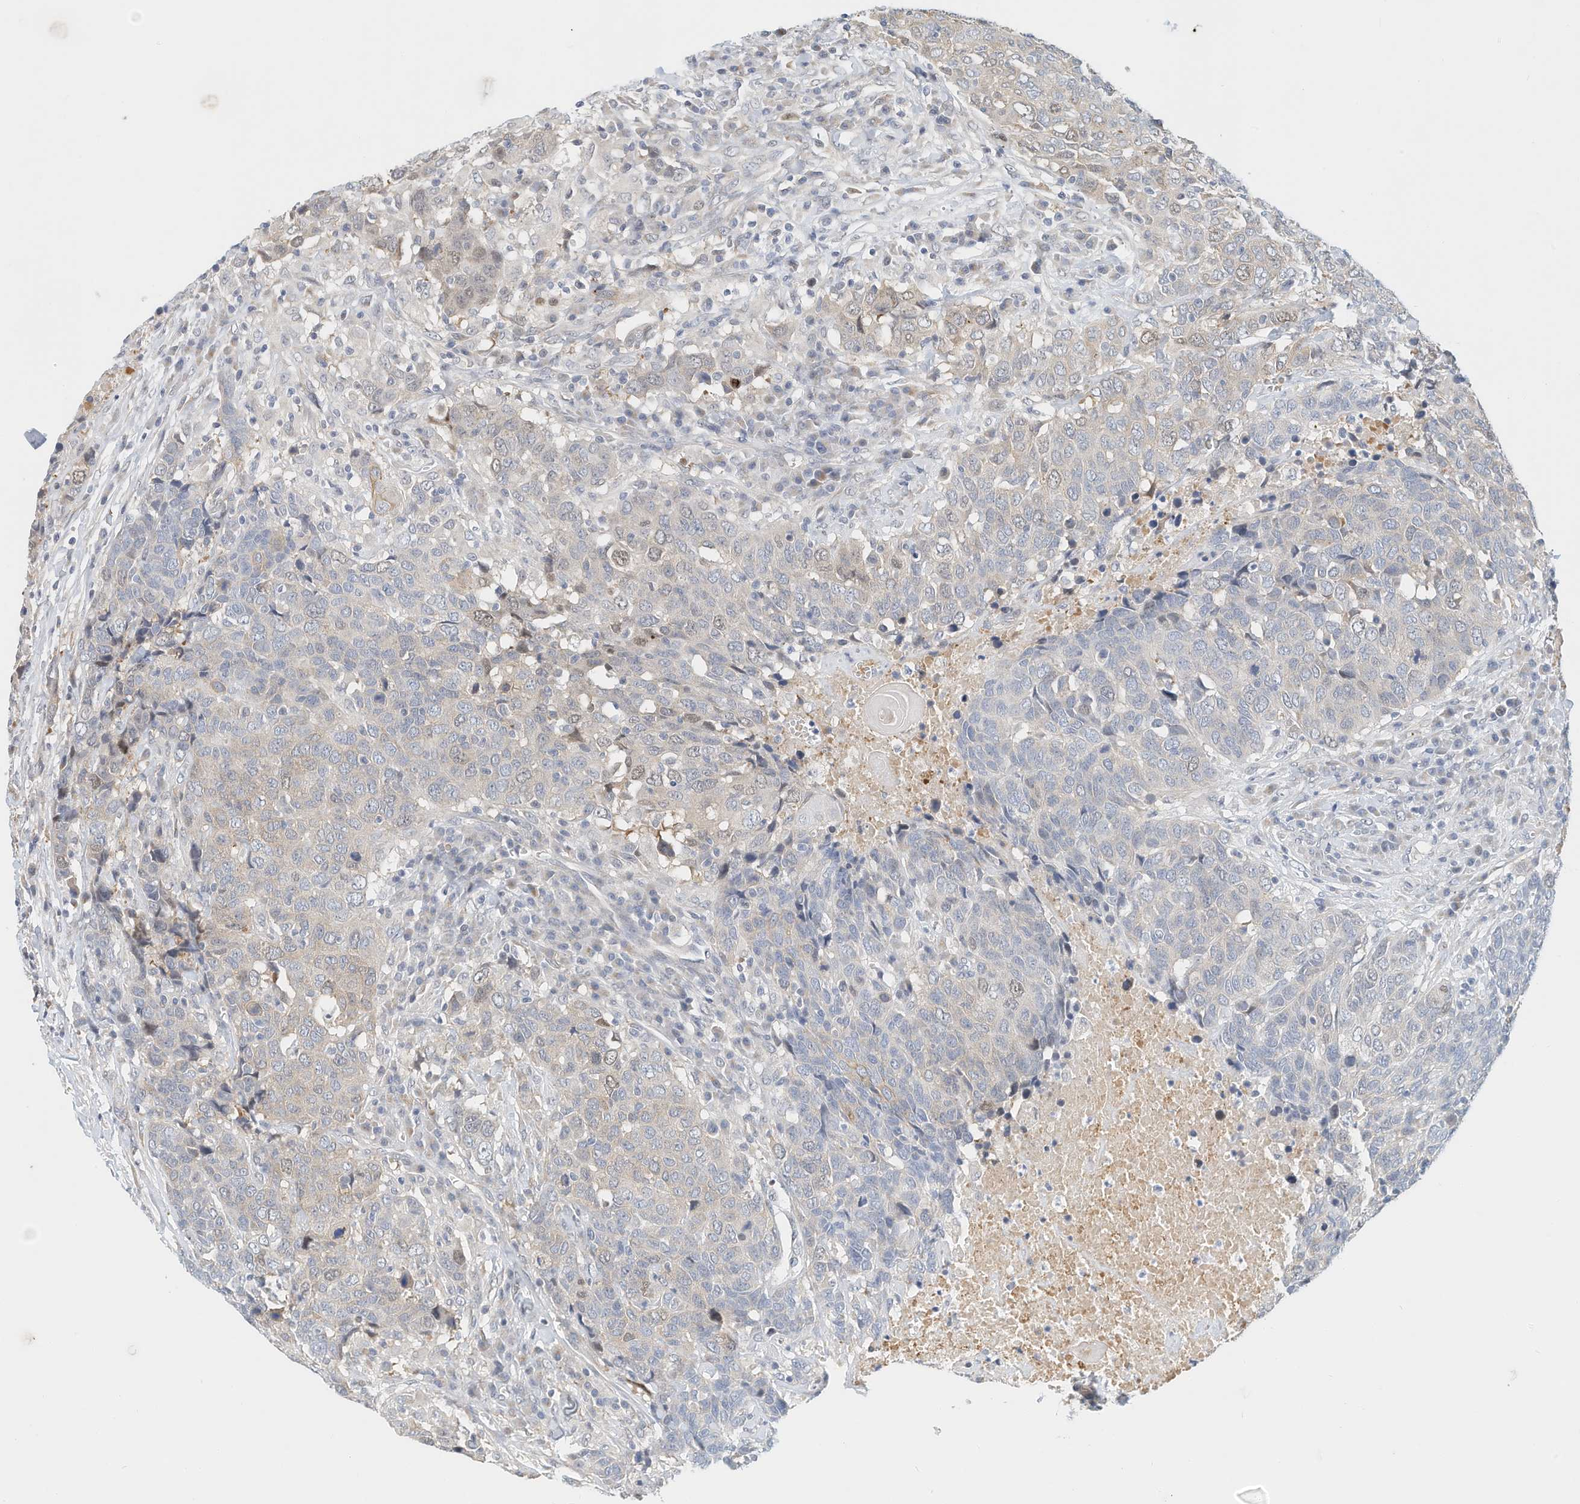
{"staining": {"intensity": "negative", "quantity": "none", "location": "none"}, "tissue": "head and neck cancer", "cell_type": "Tumor cells", "image_type": "cancer", "snomed": [{"axis": "morphology", "description": "Squamous cell carcinoma, NOS"}, {"axis": "topography", "description": "Head-Neck"}], "caption": "This is an immunohistochemistry micrograph of head and neck cancer (squamous cell carcinoma). There is no positivity in tumor cells.", "gene": "ARHGAP28", "patient": {"sex": "male", "age": 66}}